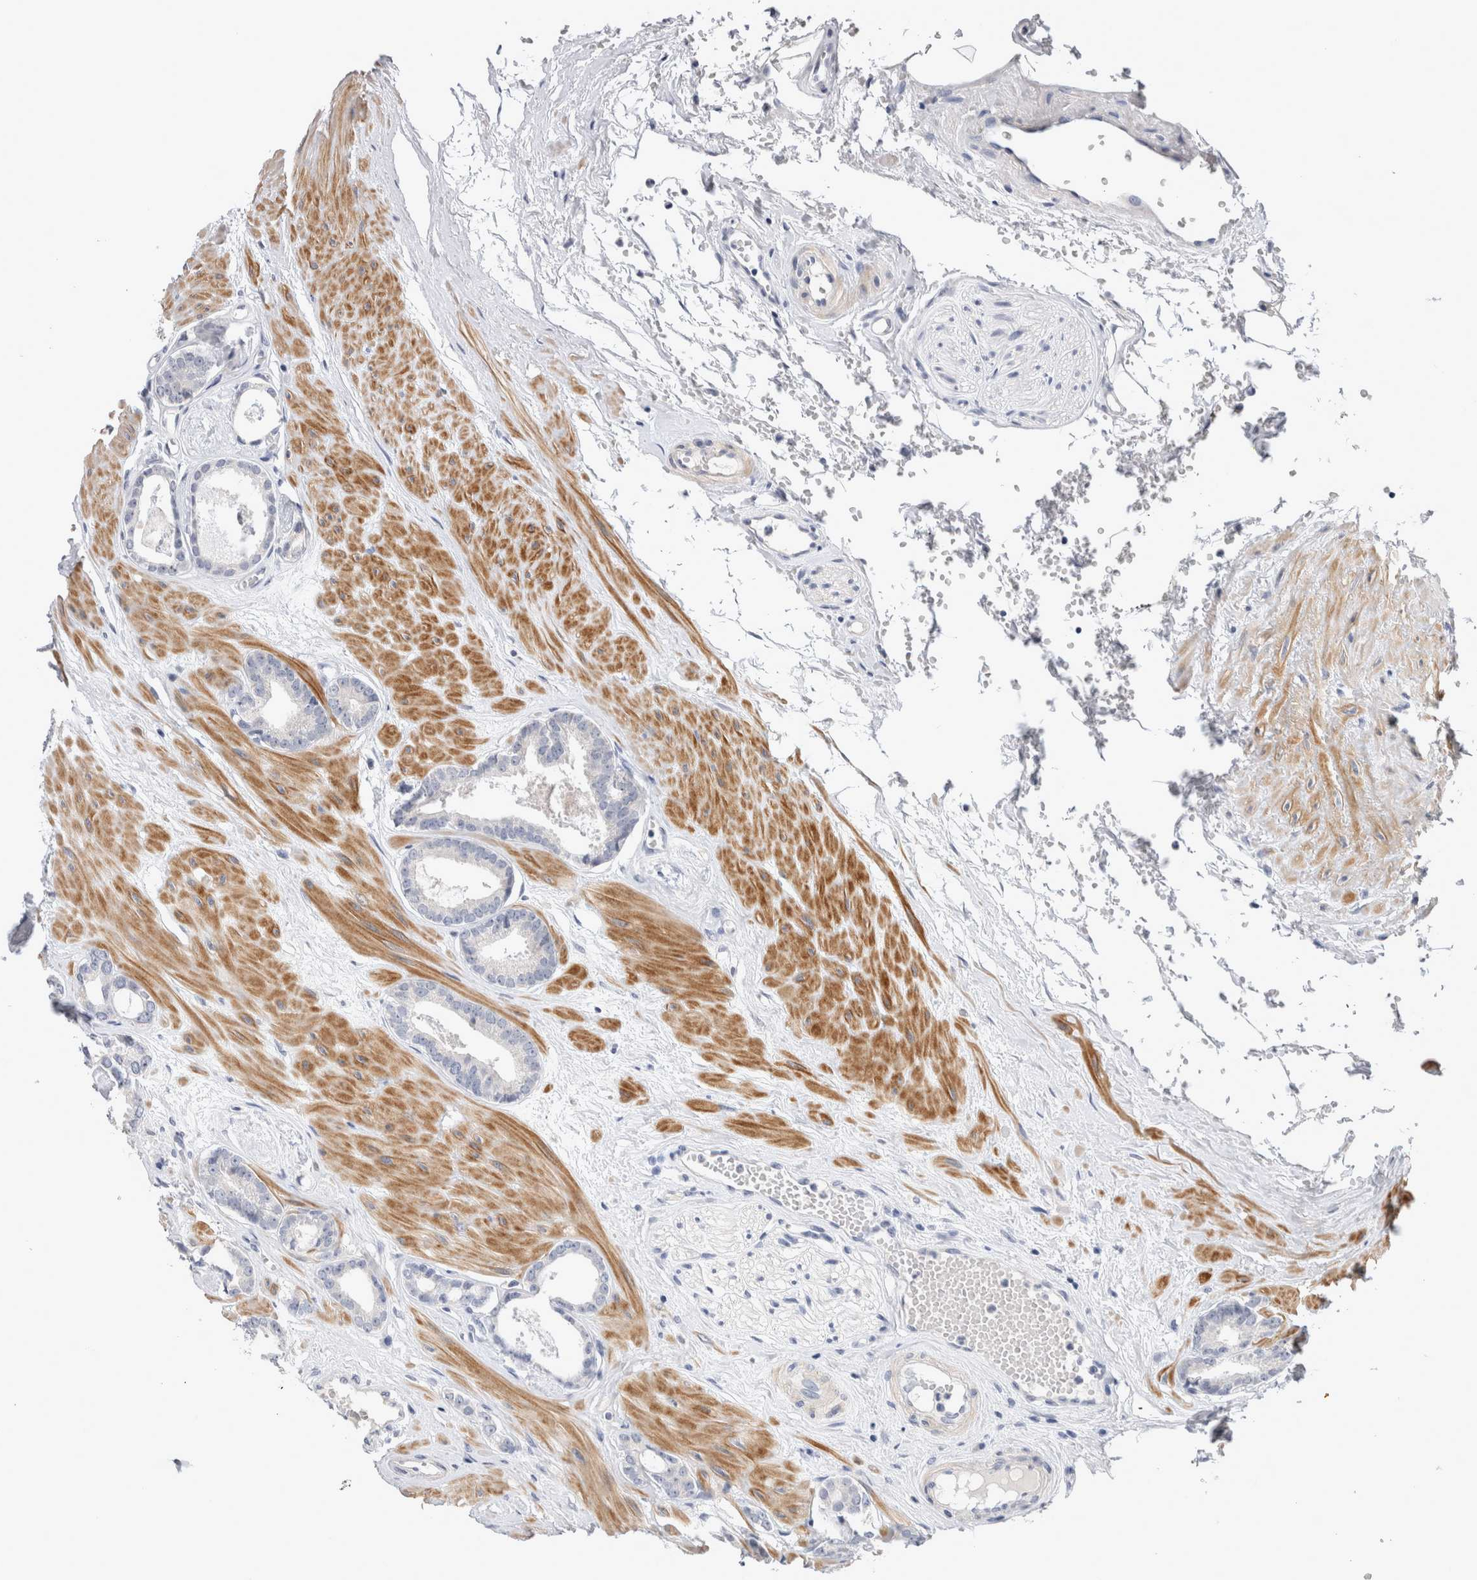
{"staining": {"intensity": "negative", "quantity": "none", "location": "none"}, "tissue": "prostate cancer", "cell_type": "Tumor cells", "image_type": "cancer", "snomed": [{"axis": "morphology", "description": "Adenocarcinoma, Low grade"}, {"axis": "topography", "description": "Prostate"}], "caption": "Immunohistochemistry of low-grade adenocarcinoma (prostate) displays no staining in tumor cells.", "gene": "CRYBG1", "patient": {"sex": "male", "age": 53}}